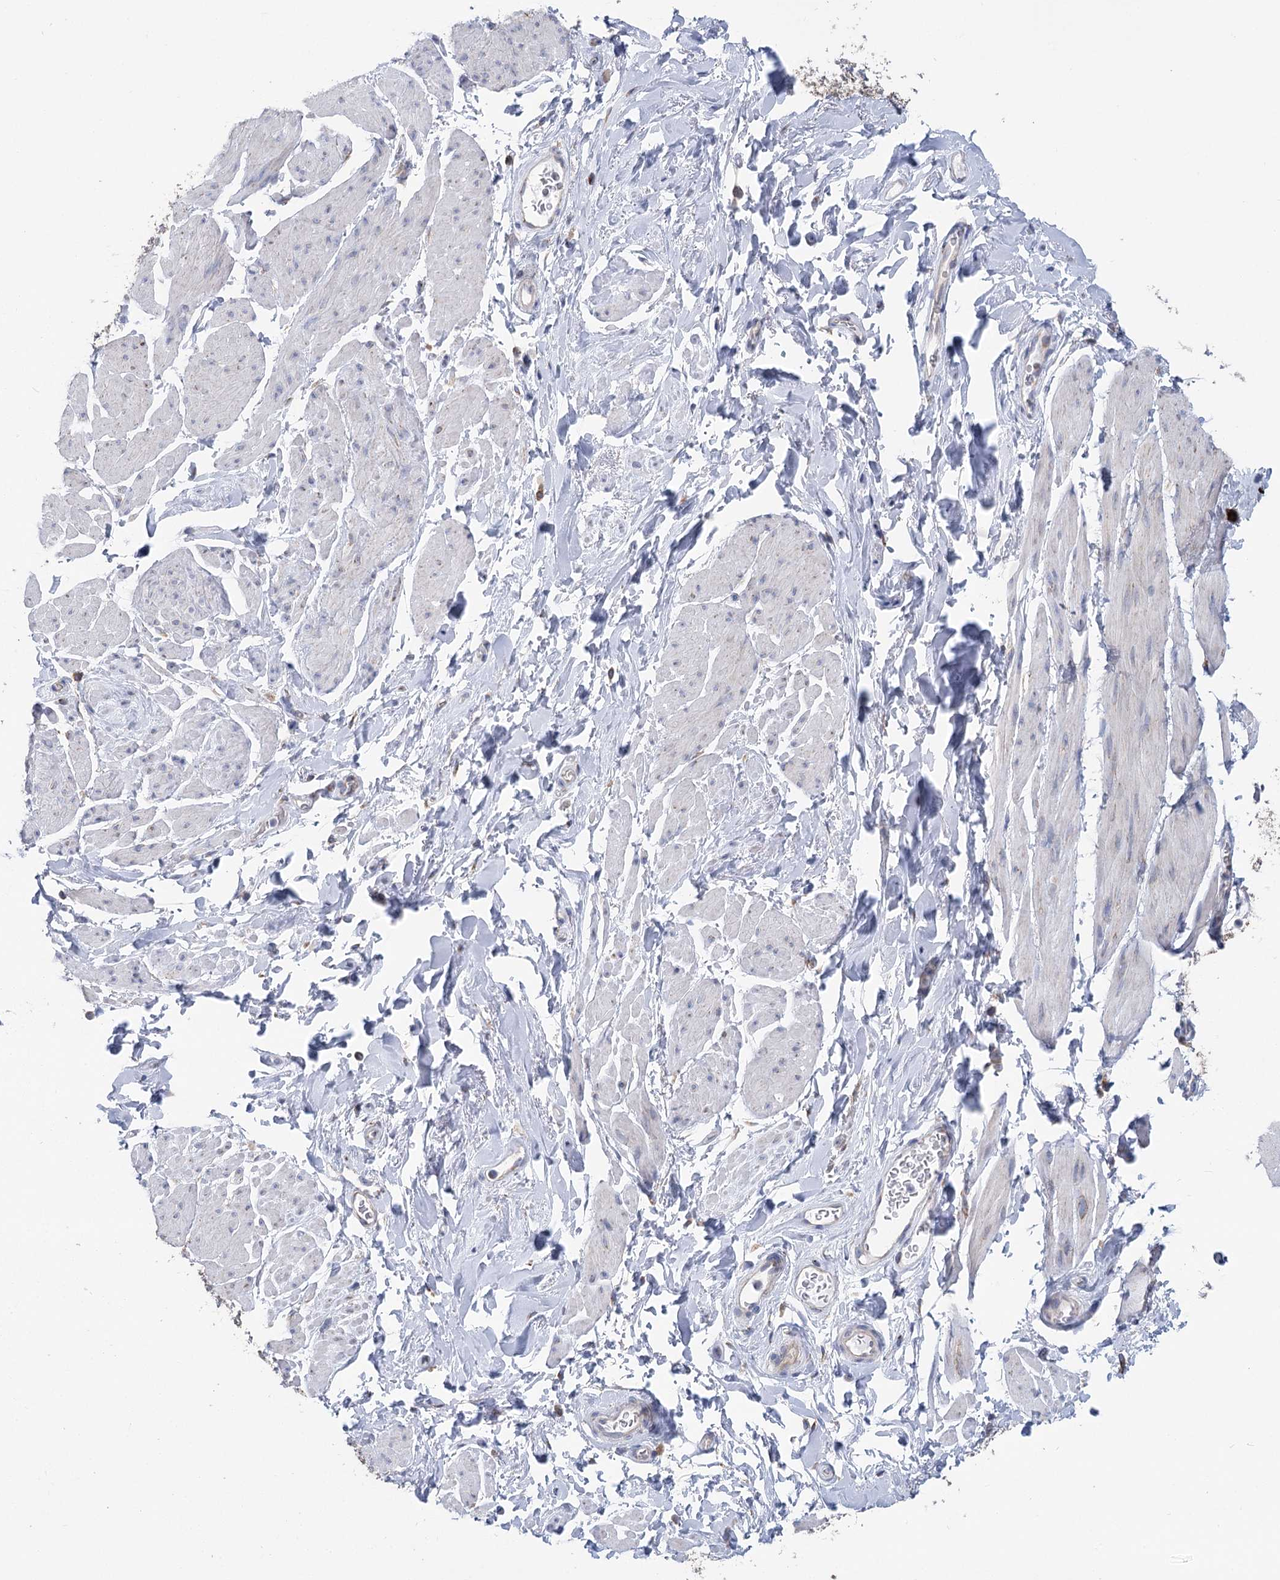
{"staining": {"intensity": "negative", "quantity": "none", "location": "none"}, "tissue": "smooth muscle", "cell_type": "Smooth muscle cells", "image_type": "normal", "snomed": [{"axis": "morphology", "description": "Normal tissue, NOS"}, {"axis": "topography", "description": "Smooth muscle"}, {"axis": "topography", "description": "Peripheral nerve tissue"}], "caption": "Human smooth muscle stained for a protein using immunohistochemistry (IHC) exhibits no staining in smooth muscle cells.", "gene": "METTL24", "patient": {"sex": "male", "age": 69}}